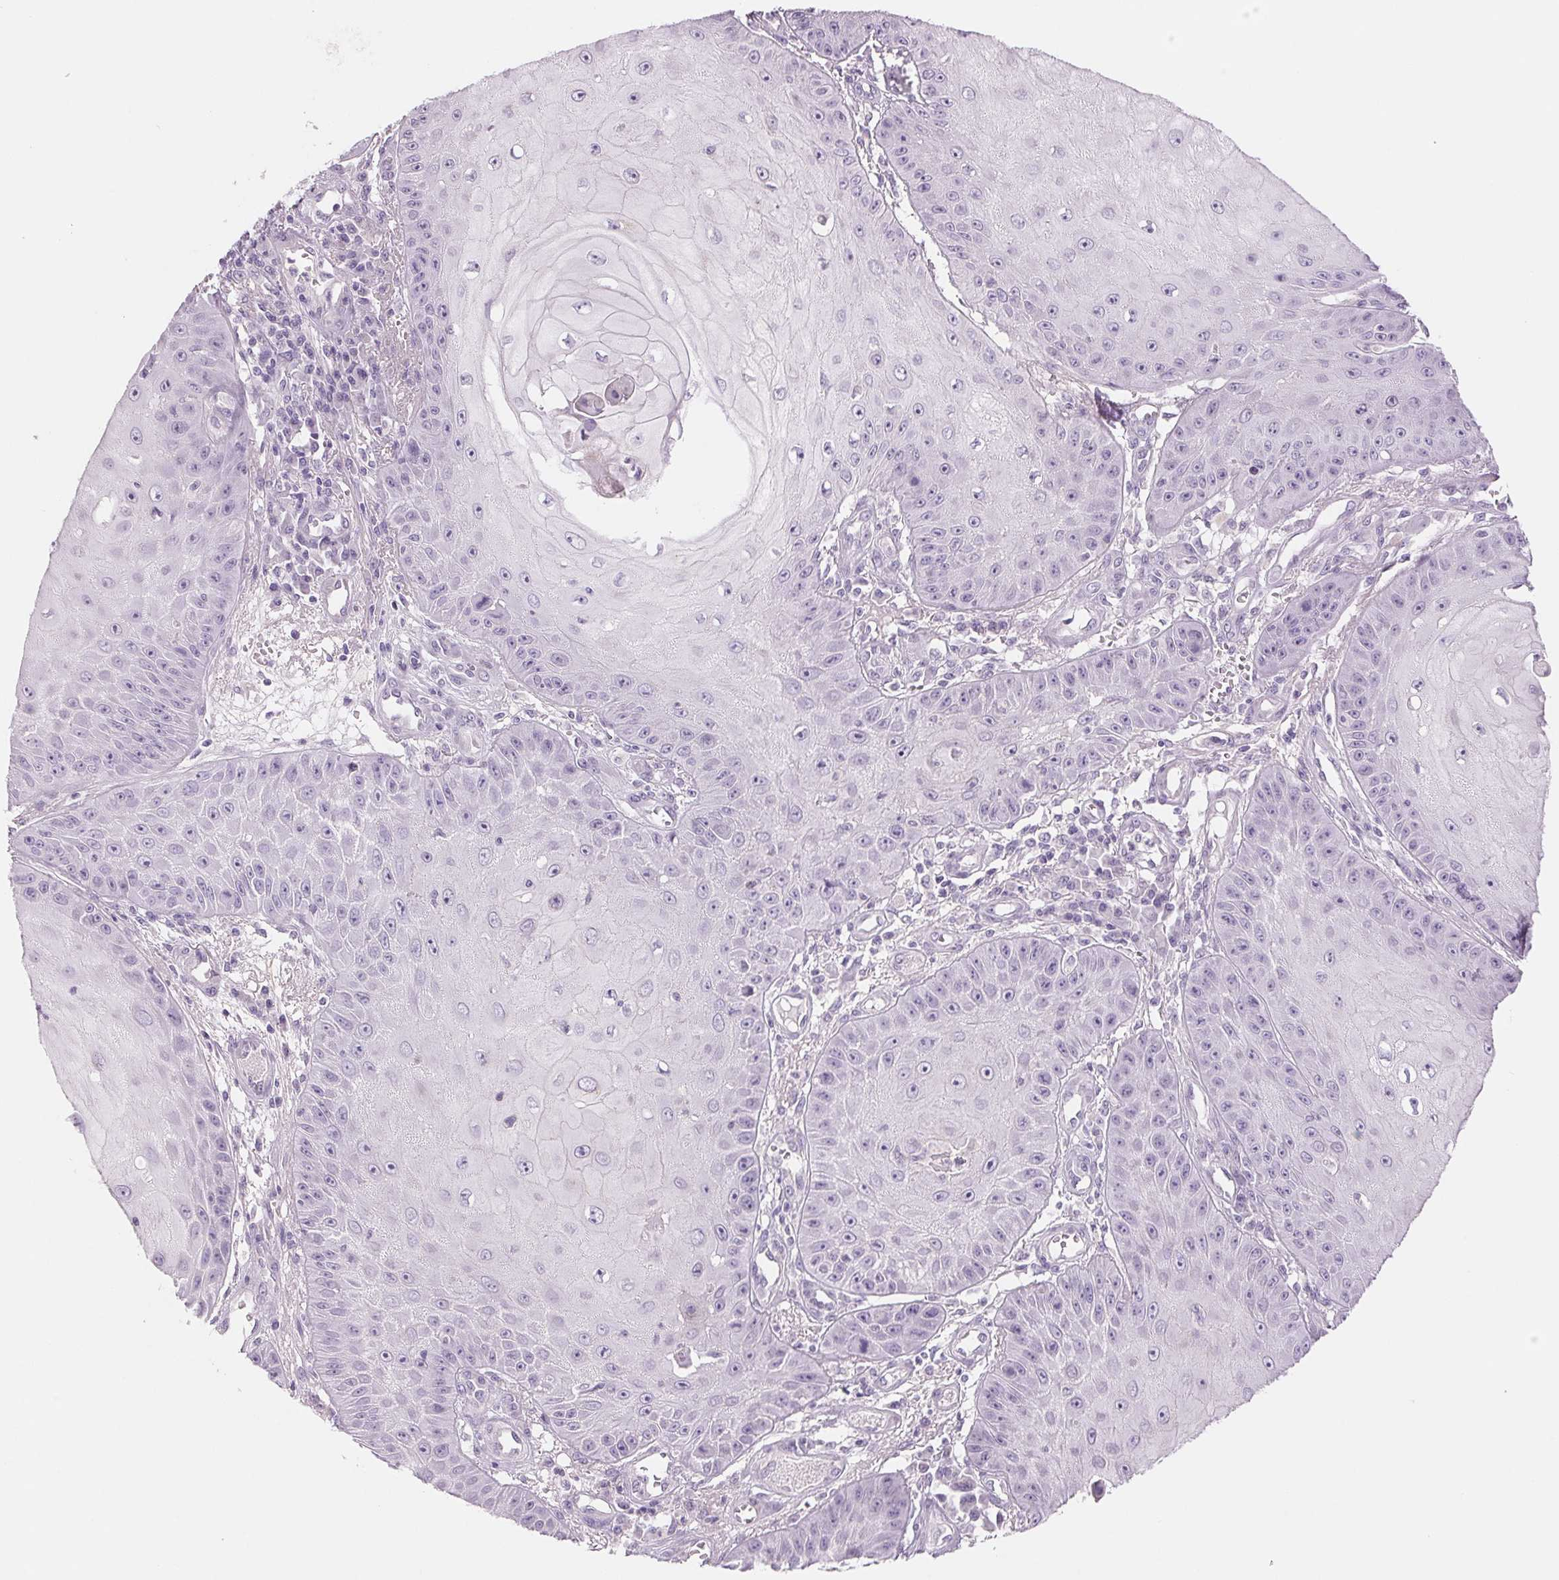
{"staining": {"intensity": "negative", "quantity": "none", "location": "none"}, "tissue": "skin cancer", "cell_type": "Tumor cells", "image_type": "cancer", "snomed": [{"axis": "morphology", "description": "Squamous cell carcinoma, NOS"}, {"axis": "topography", "description": "Skin"}], "caption": "A photomicrograph of skin cancer stained for a protein exhibits no brown staining in tumor cells.", "gene": "CCDC168", "patient": {"sex": "male", "age": 70}}